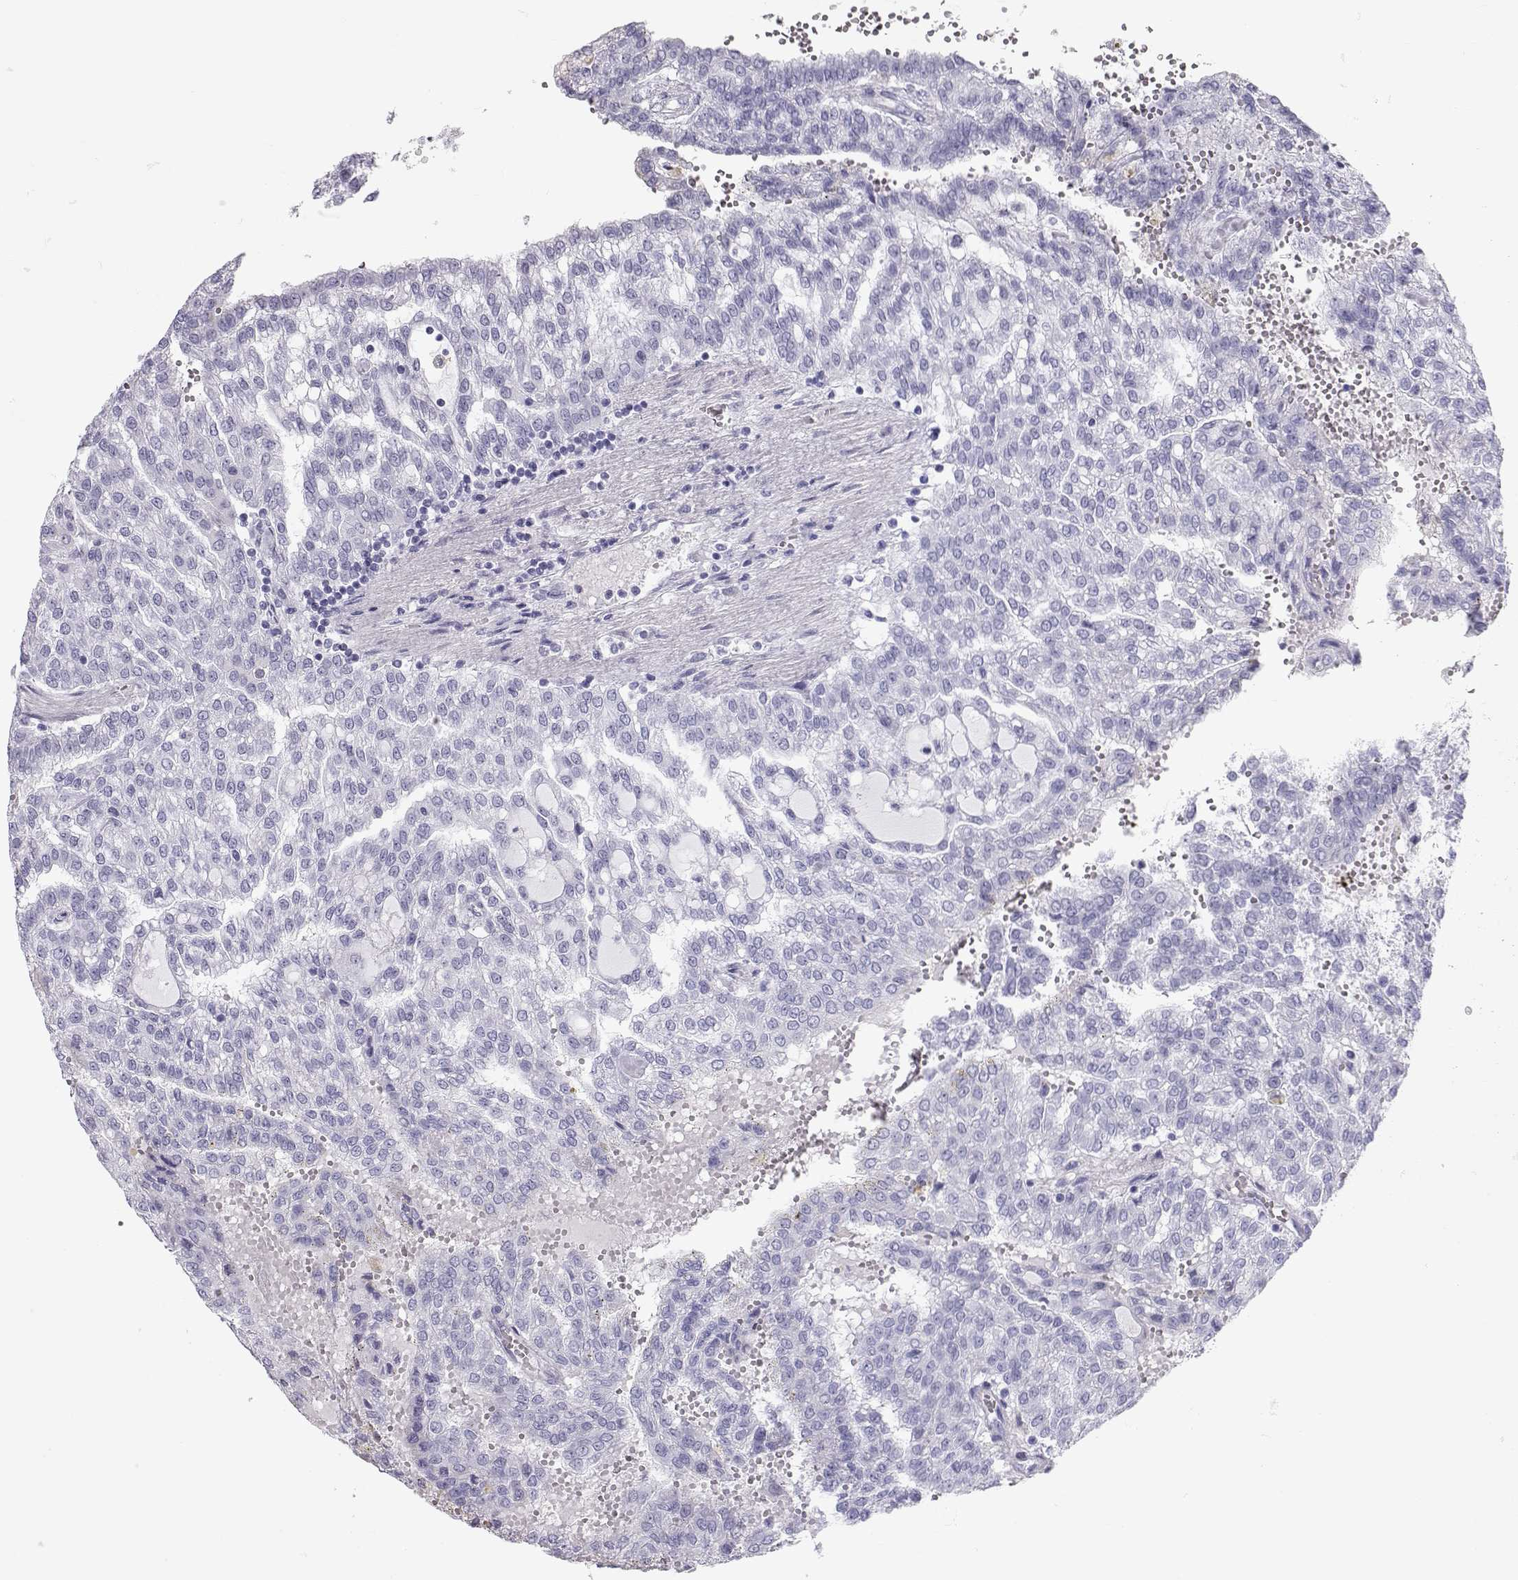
{"staining": {"intensity": "negative", "quantity": "none", "location": "none"}, "tissue": "renal cancer", "cell_type": "Tumor cells", "image_type": "cancer", "snomed": [{"axis": "morphology", "description": "Adenocarcinoma, NOS"}, {"axis": "topography", "description": "Kidney"}], "caption": "High power microscopy image of an immunohistochemistry micrograph of adenocarcinoma (renal), revealing no significant staining in tumor cells.", "gene": "RD3", "patient": {"sex": "male", "age": 63}}